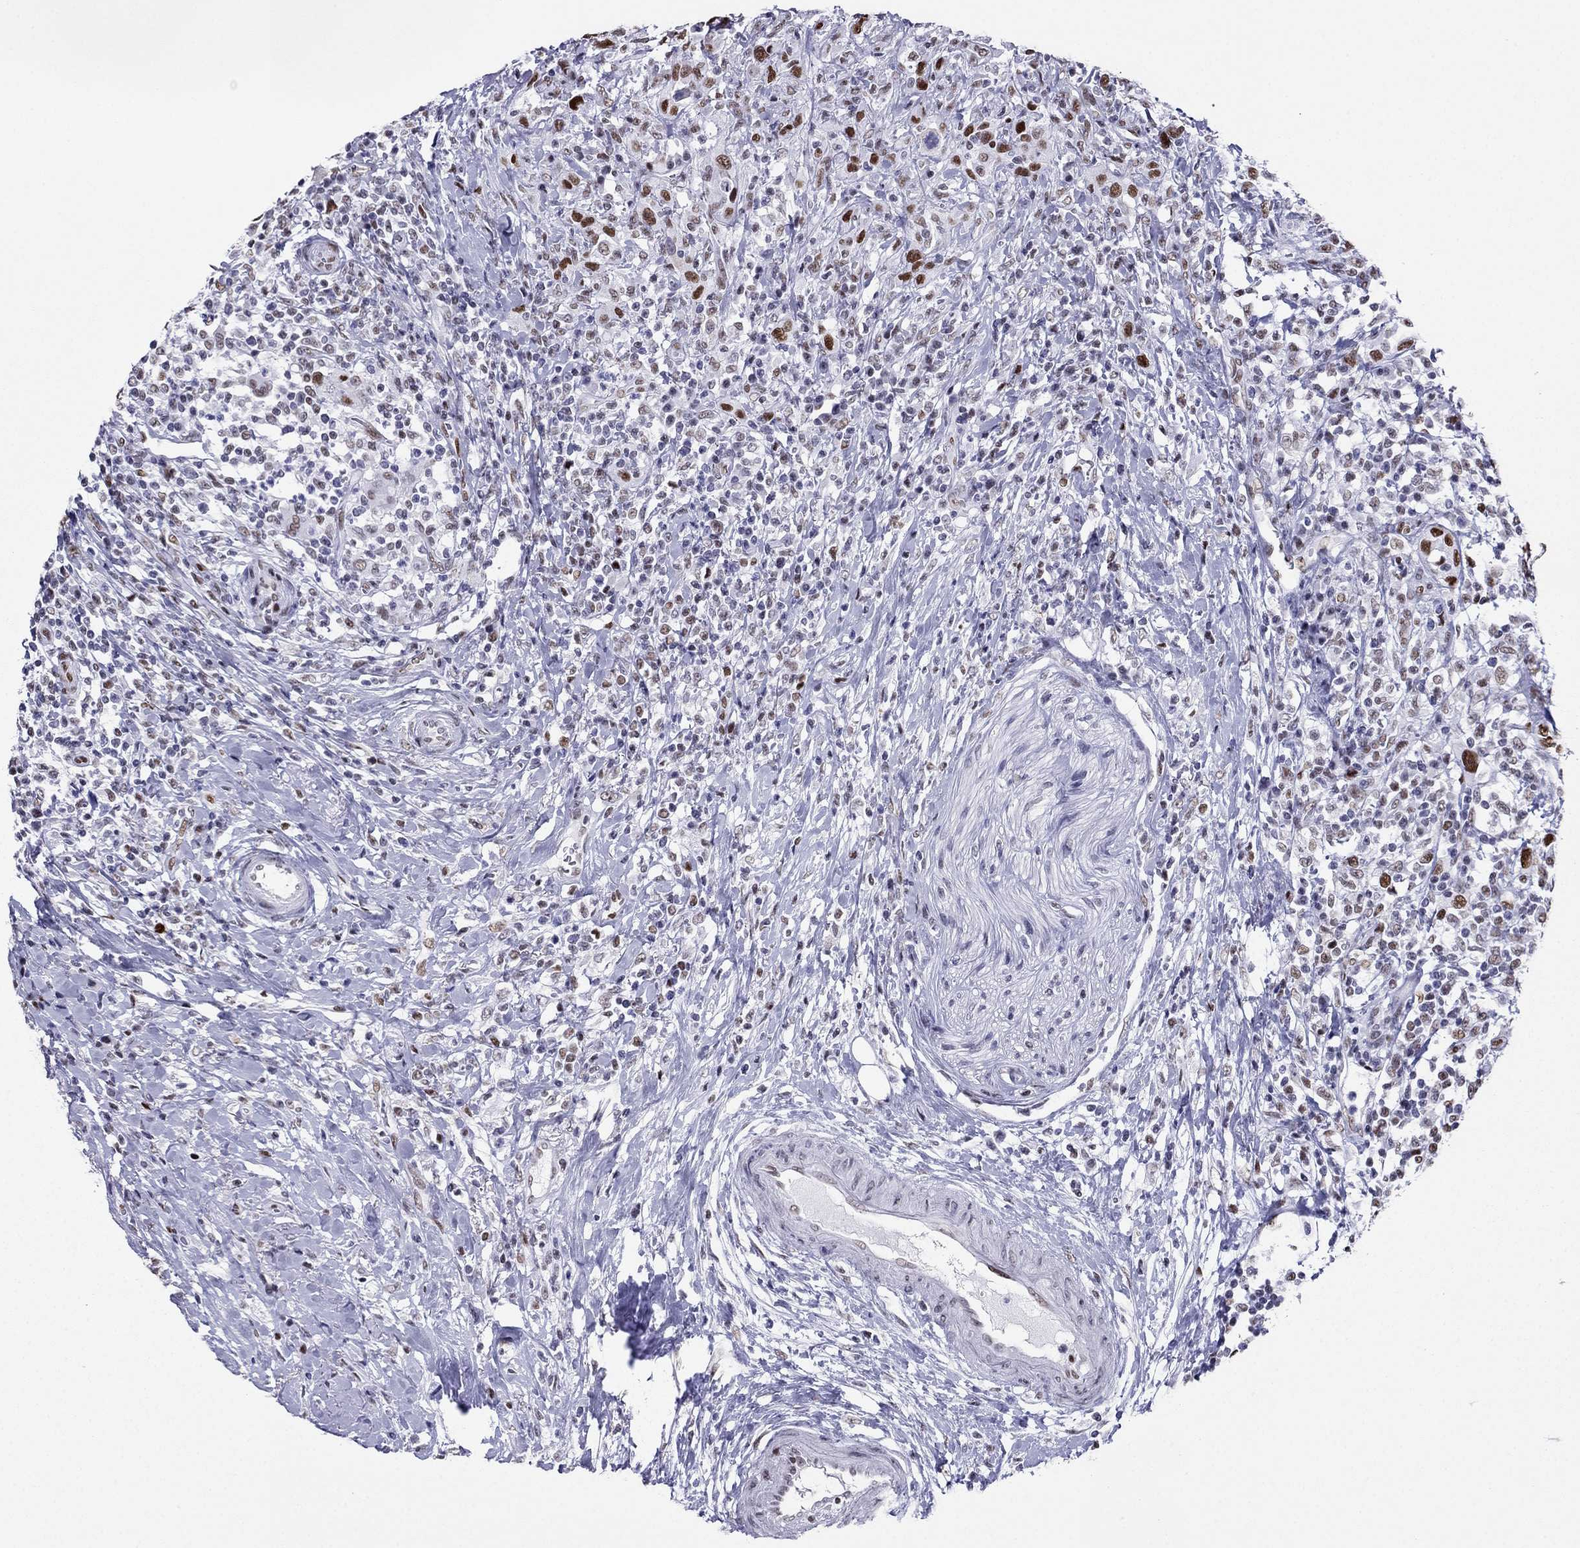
{"staining": {"intensity": "strong", "quantity": "<25%", "location": "nuclear"}, "tissue": "urothelial cancer", "cell_type": "Tumor cells", "image_type": "cancer", "snomed": [{"axis": "morphology", "description": "Urothelial carcinoma, NOS"}, {"axis": "morphology", "description": "Urothelial carcinoma, High grade"}, {"axis": "topography", "description": "Urinary bladder"}], "caption": "Immunohistochemical staining of transitional cell carcinoma exhibits medium levels of strong nuclear positivity in approximately <25% of tumor cells.", "gene": "PPM1G", "patient": {"sex": "female", "age": 64}}